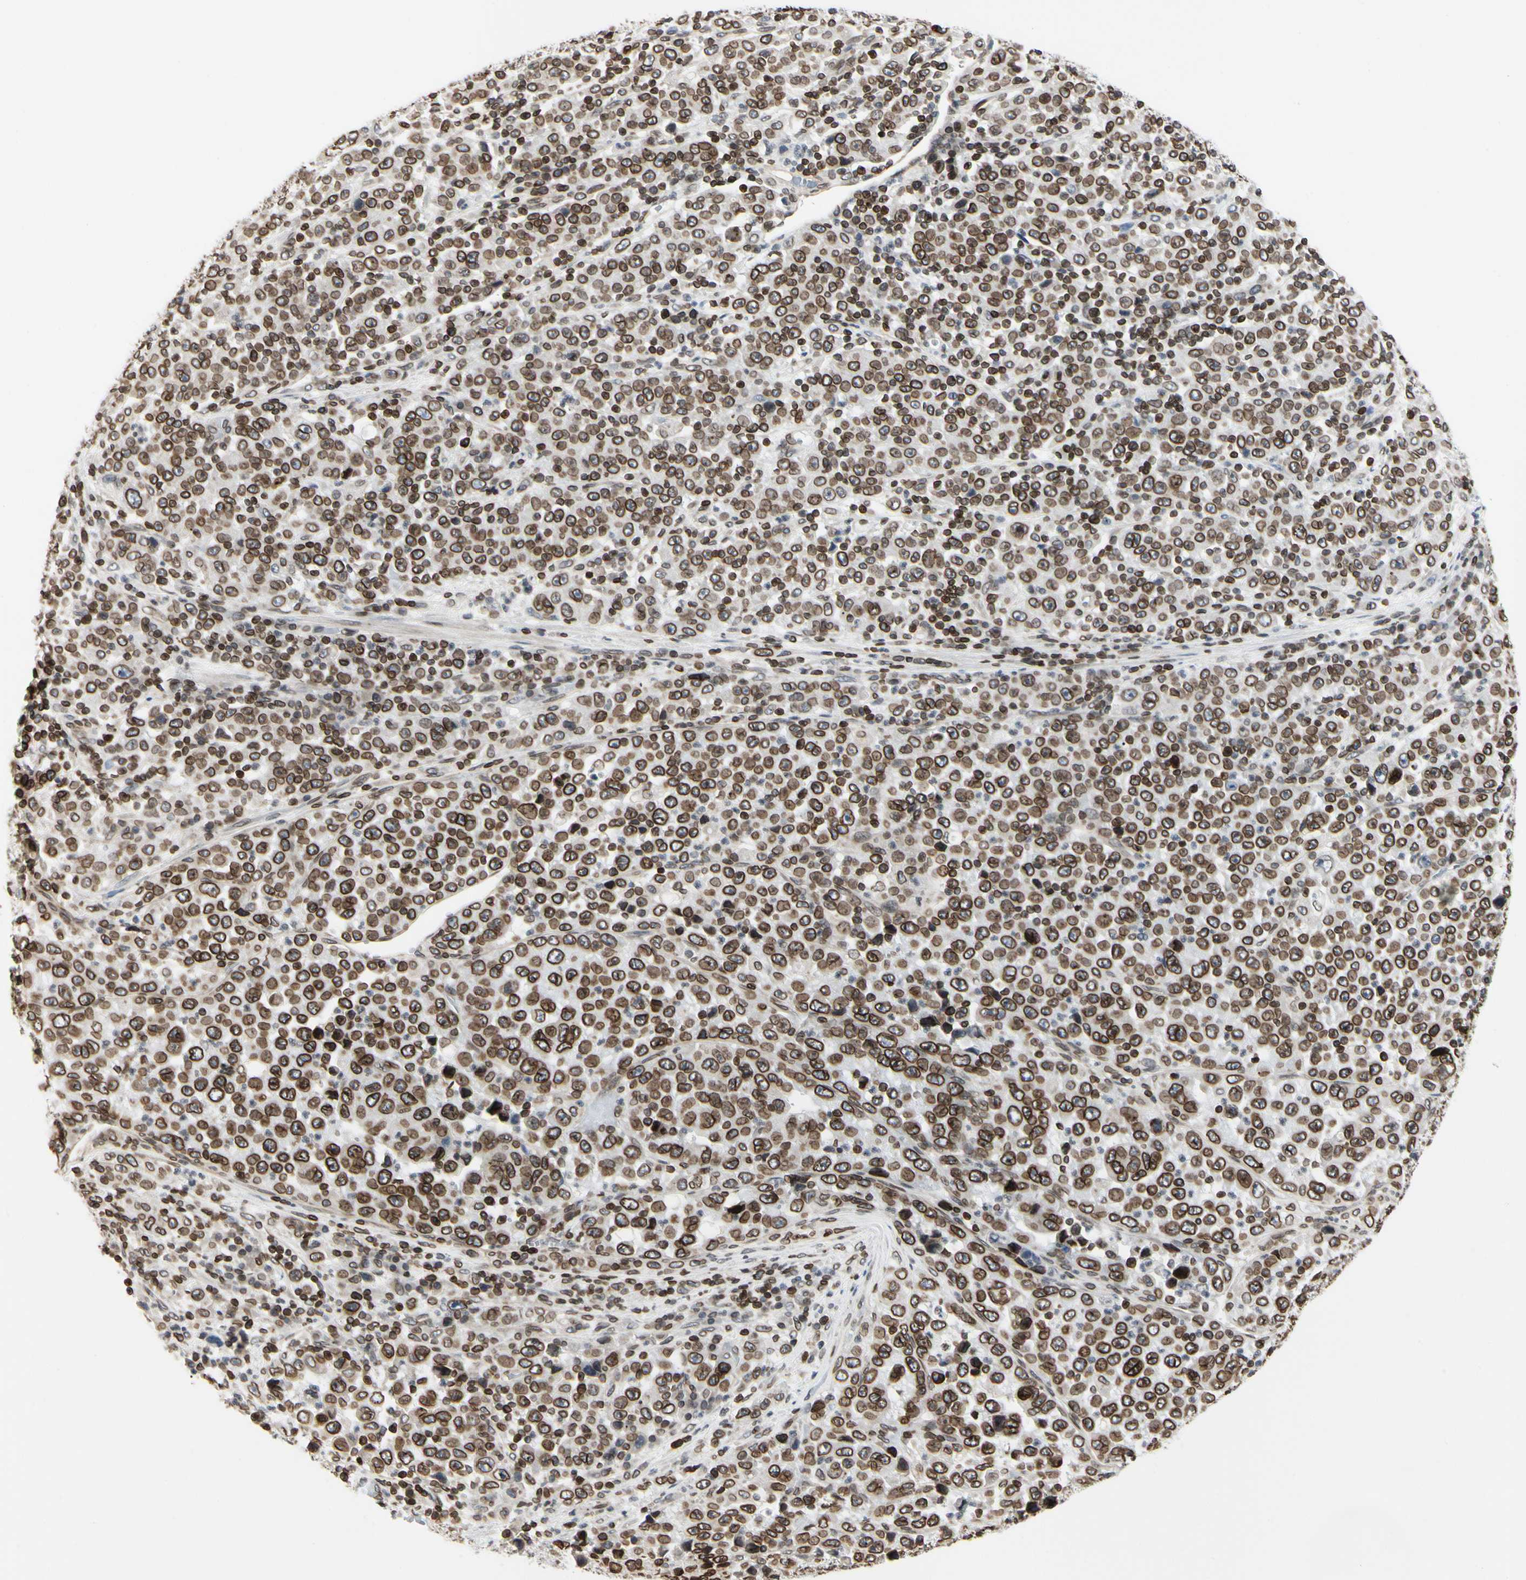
{"staining": {"intensity": "strong", "quantity": ">75%", "location": "cytoplasmic/membranous,nuclear"}, "tissue": "stomach cancer", "cell_type": "Tumor cells", "image_type": "cancer", "snomed": [{"axis": "morphology", "description": "Normal tissue, NOS"}, {"axis": "morphology", "description": "Adenocarcinoma, NOS"}, {"axis": "topography", "description": "Stomach, upper"}, {"axis": "topography", "description": "Stomach"}], "caption": "Immunohistochemical staining of stomach adenocarcinoma shows strong cytoplasmic/membranous and nuclear protein staining in about >75% of tumor cells.", "gene": "TMPO", "patient": {"sex": "male", "age": 59}}